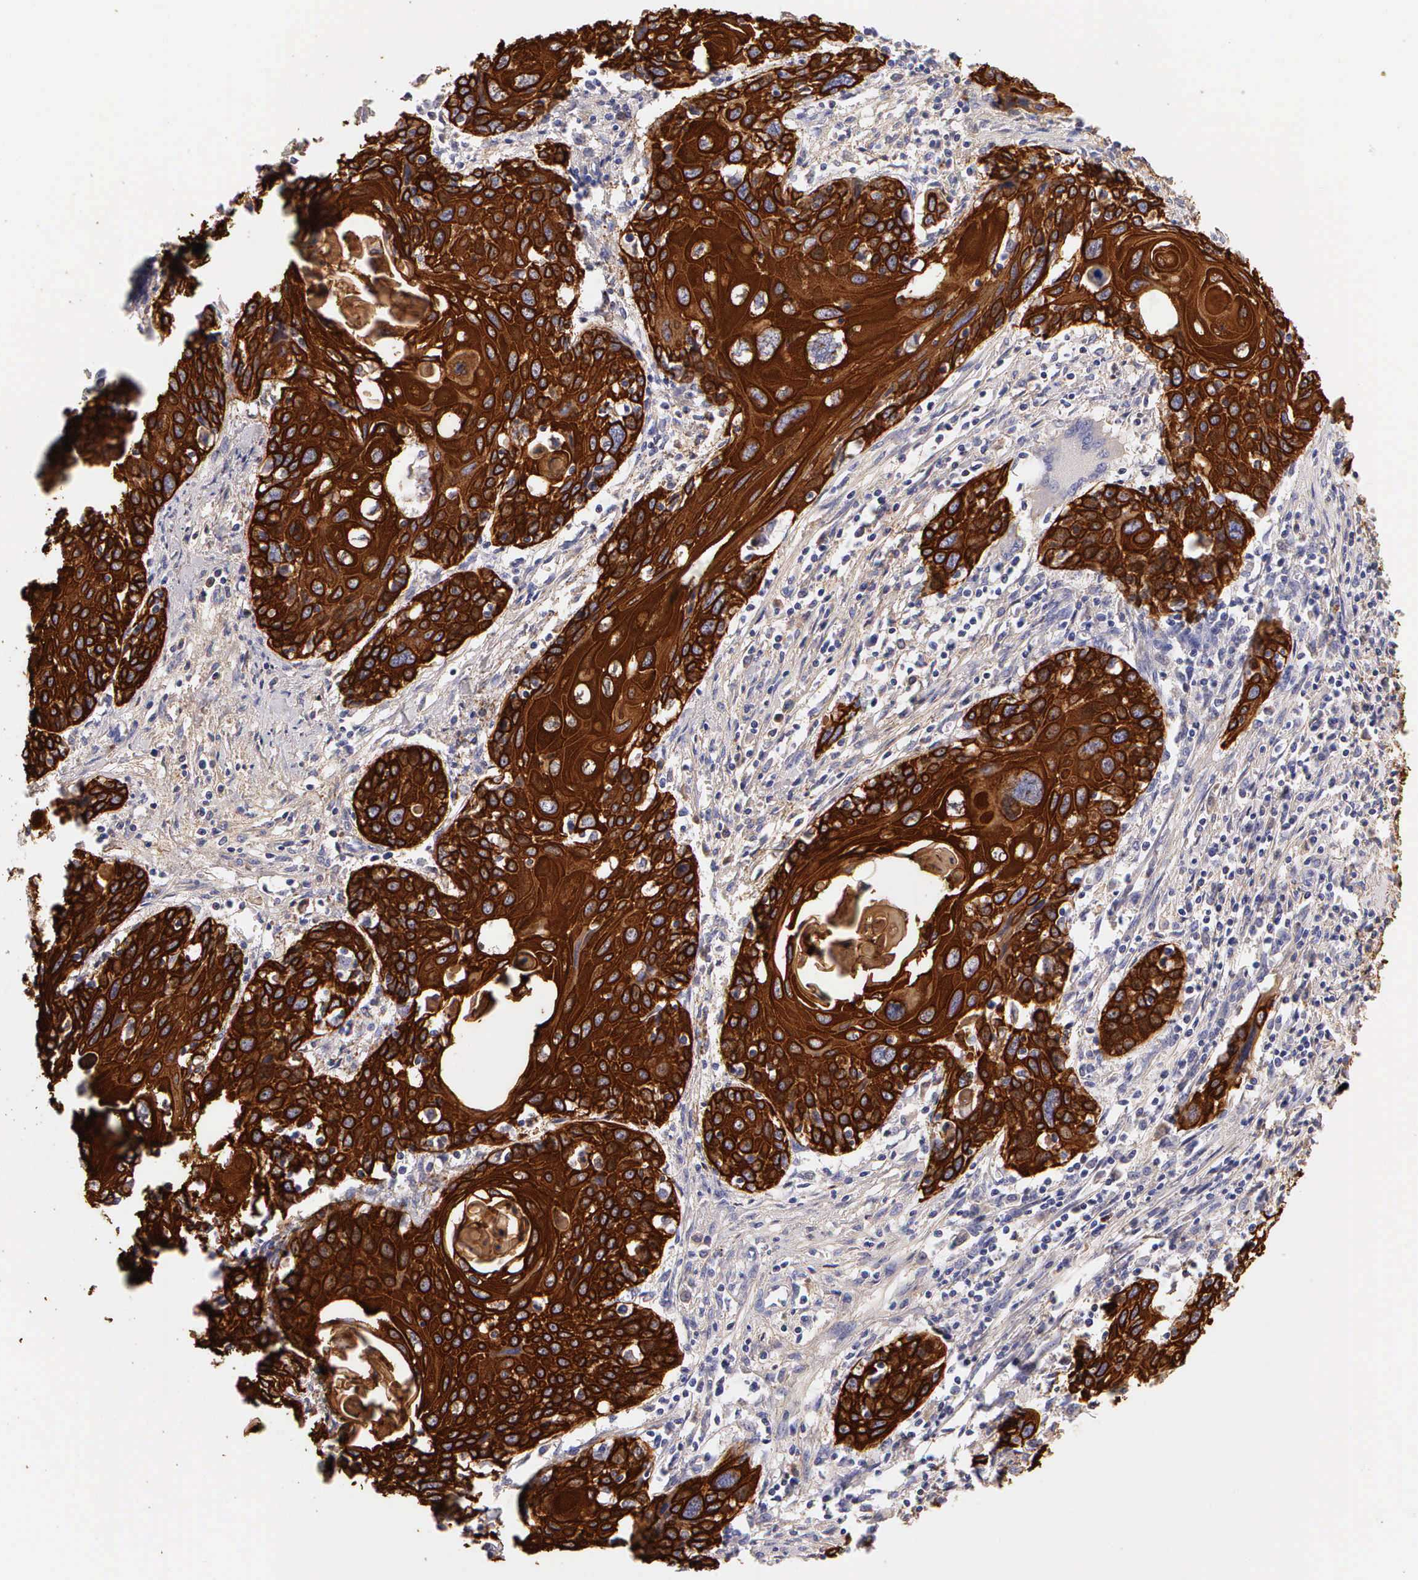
{"staining": {"intensity": "strong", "quantity": ">75%", "location": "cytoplasmic/membranous"}, "tissue": "cervical cancer", "cell_type": "Tumor cells", "image_type": "cancer", "snomed": [{"axis": "morphology", "description": "Squamous cell carcinoma, NOS"}, {"axis": "topography", "description": "Cervix"}], "caption": "Immunohistochemical staining of human cervical cancer (squamous cell carcinoma) demonstrates high levels of strong cytoplasmic/membranous protein positivity in approximately >75% of tumor cells.", "gene": "KRT17", "patient": {"sex": "female", "age": 54}}